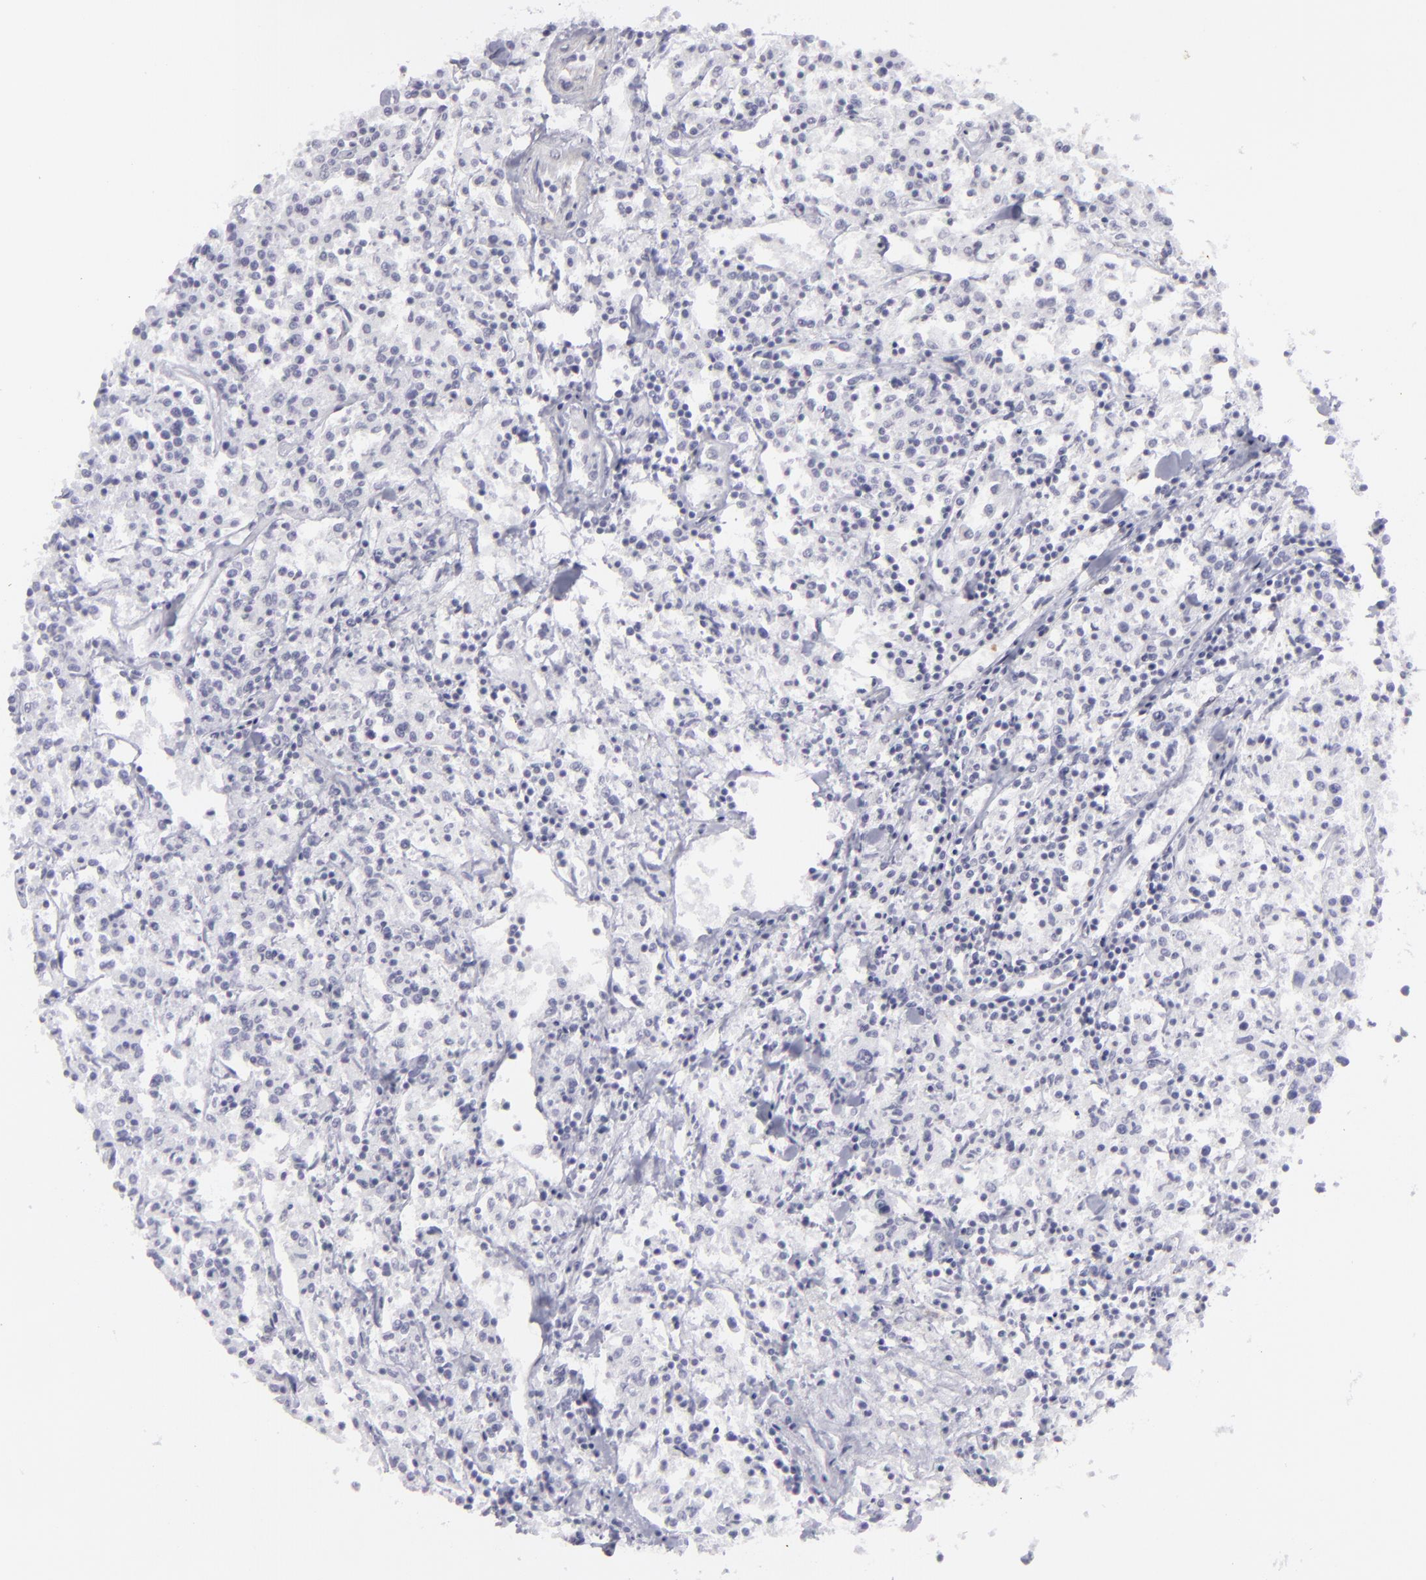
{"staining": {"intensity": "negative", "quantity": "none", "location": "none"}, "tissue": "lymphoma", "cell_type": "Tumor cells", "image_type": "cancer", "snomed": [{"axis": "morphology", "description": "Malignant lymphoma, non-Hodgkin's type, Low grade"}, {"axis": "topography", "description": "Small intestine"}], "caption": "An immunohistochemistry (IHC) image of lymphoma is shown. There is no staining in tumor cells of lymphoma.", "gene": "KRT1", "patient": {"sex": "female", "age": 59}}